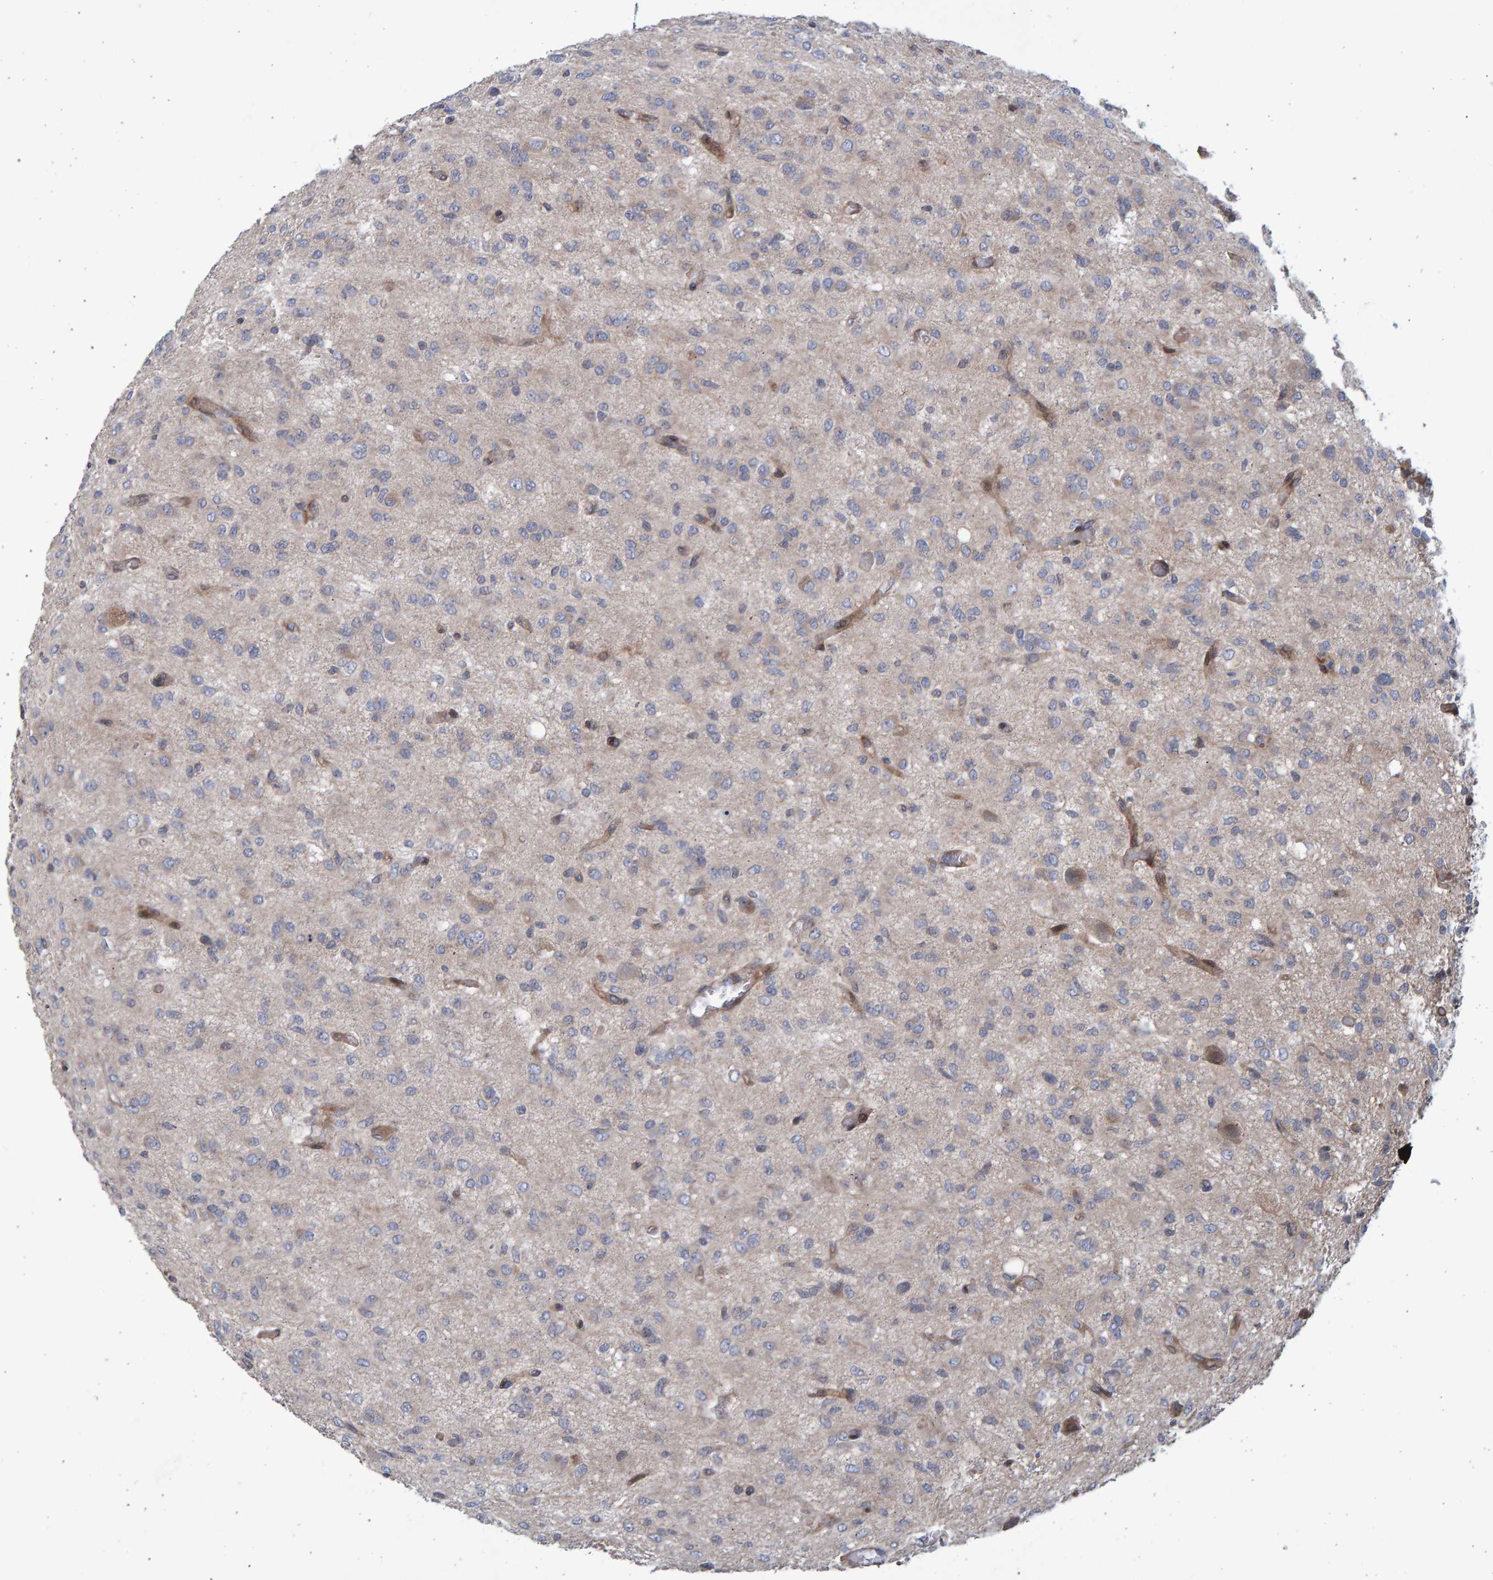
{"staining": {"intensity": "weak", "quantity": "<25%", "location": "cytoplasmic/membranous"}, "tissue": "glioma", "cell_type": "Tumor cells", "image_type": "cancer", "snomed": [{"axis": "morphology", "description": "Glioma, malignant, High grade"}, {"axis": "topography", "description": "Brain"}], "caption": "This image is of malignant glioma (high-grade) stained with immunohistochemistry to label a protein in brown with the nuclei are counter-stained blue. There is no staining in tumor cells.", "gene": "LRBA", "patient": {"sex": "female", "age": 59}}